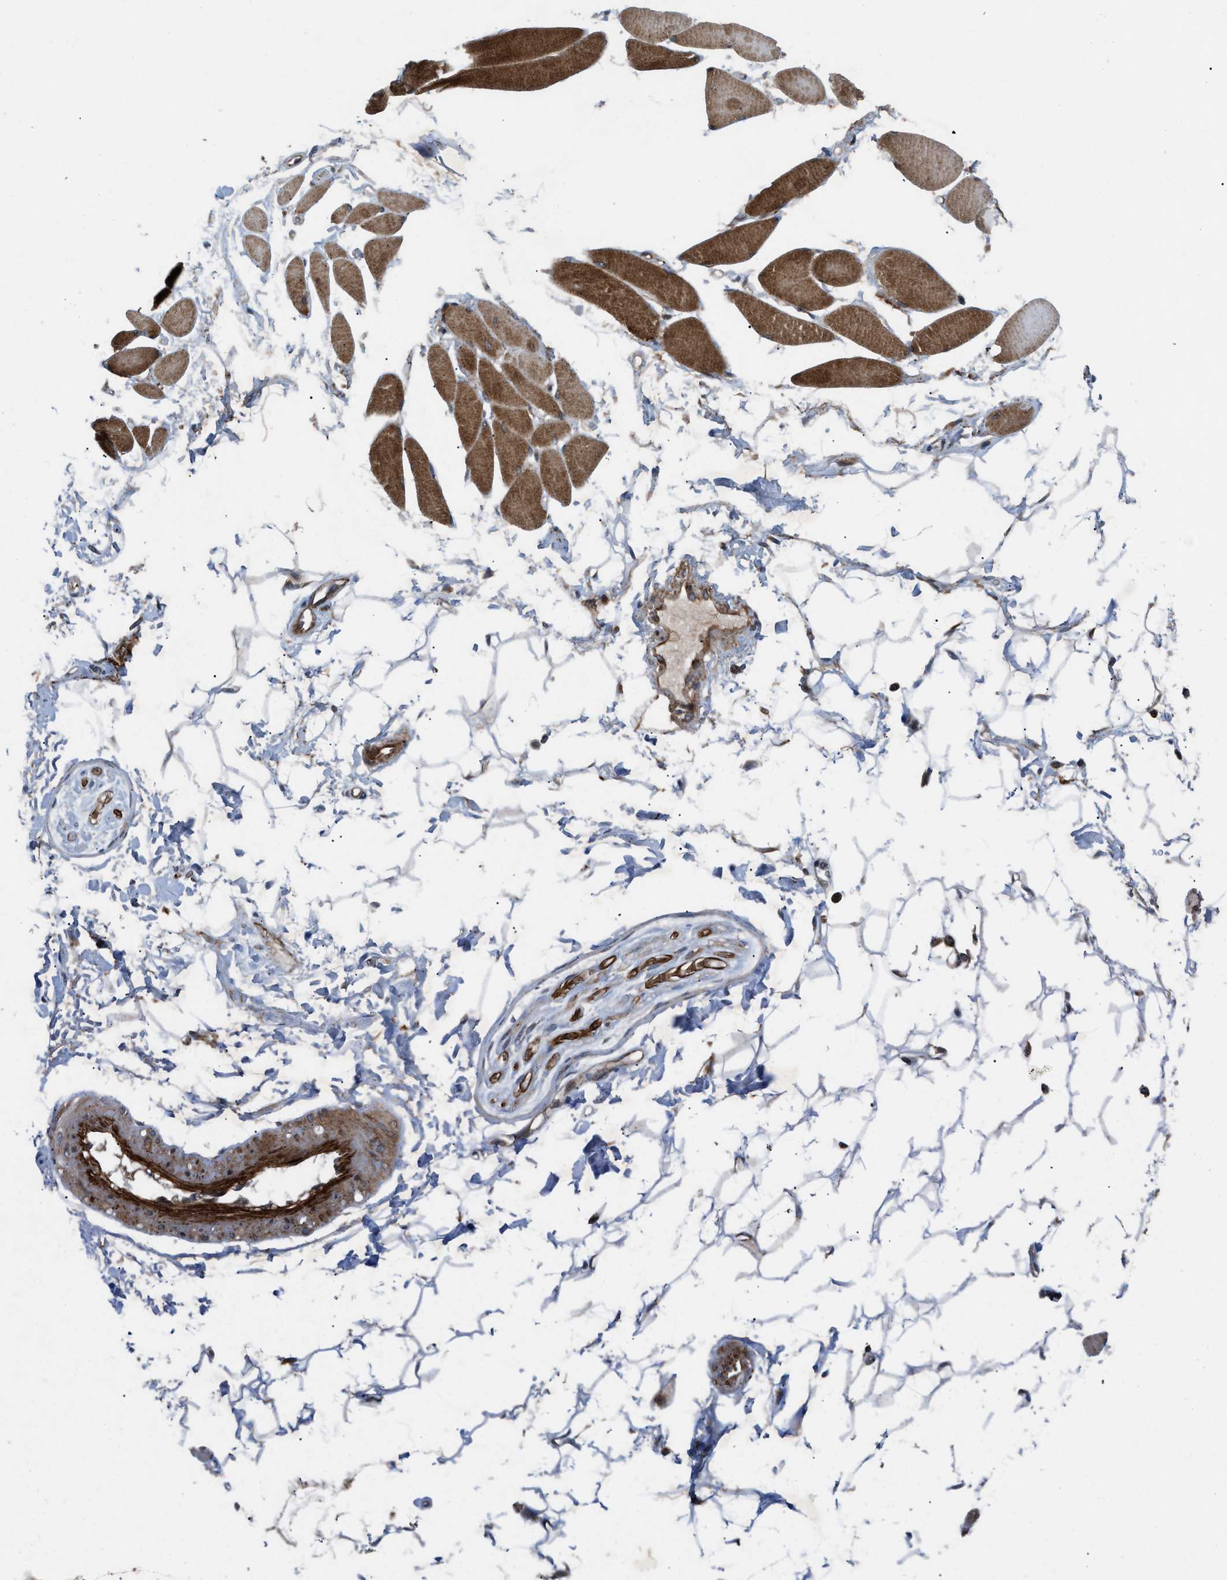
{"staining": {"intensity": "strong", "quantity": ">75%", "location": "cytoplasmic/membranous"}, "tissue": "skeletal muscle", "cell_type": "Myocytes", "image_type": "normal", "snomed": [{"axis": "morphology", "description": "Normal tissue, NOS"}, {"axis": "topography", "description": "Skeletal muscle"}, {"axis": "topography", "description": "Oral tissue"}, {"axis": "topography", "description": "Peripheral nerve tissue"}], "caption": "Immunohistochemical staining of normal skeletal muscle reveals high levels of strong cytoplasmic/membranous positivity in about >75% of myocytes.", "gene": "AP3M2", "patient": {"sex": "female", "age": 84}}